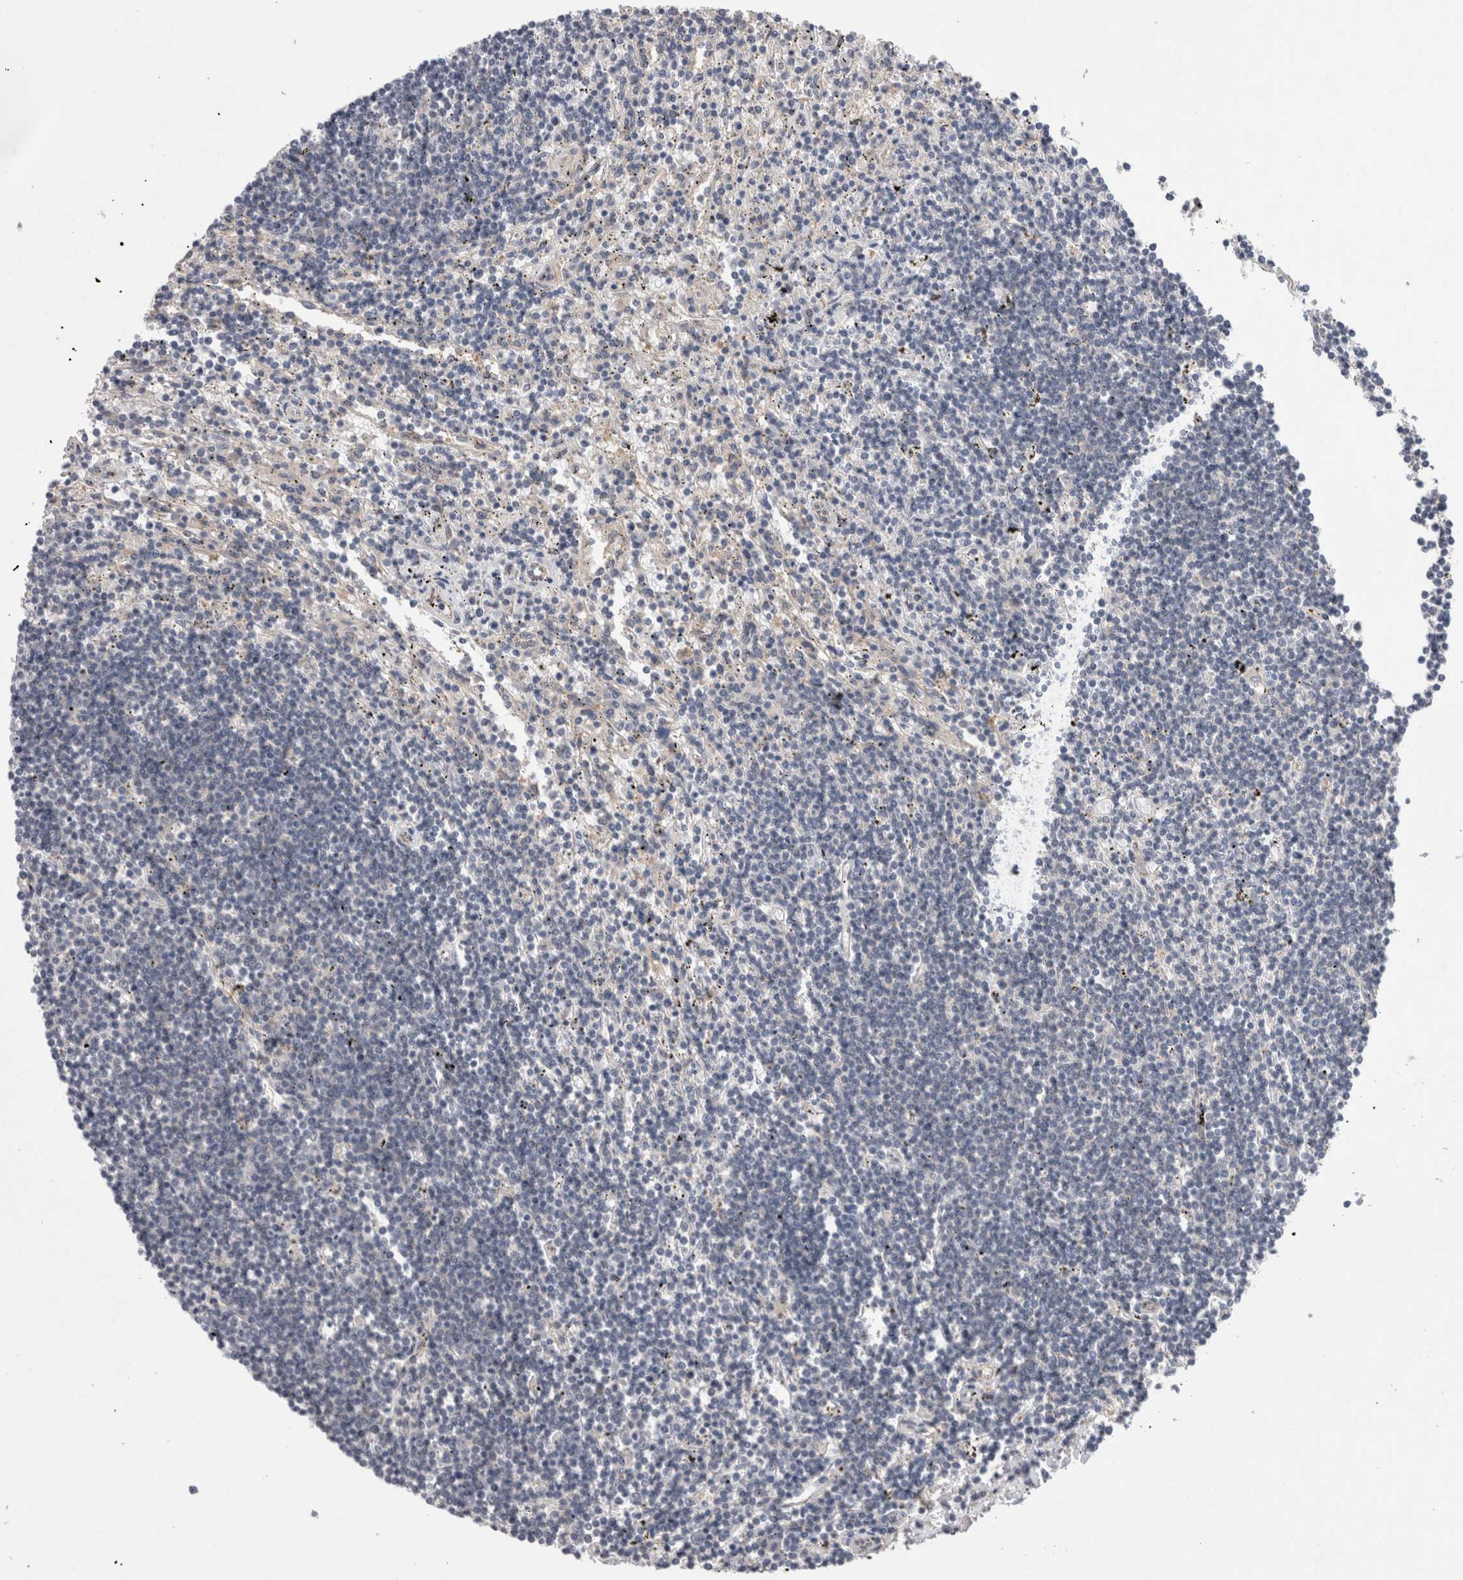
{"staining": {"intensity": "negative", "quantity": "none", "location": "none"}, "tissue": "lymphoma", "cell_type": "Tumor cells", "image_type": "cancer", "snomed": [{"axis": "morphology", "description": "Malignant lymphoma, non-Hodgkin's type, Low grade"}, {"axis": "topography", "description": "Spleen"}], "caption": "Tumor cells are negative for protein expression in human low-grade malignant lymphoma, non-Hodgkin's type.", "gene": "DCTN6", "patient": {"sex": "male", "age": 76}}